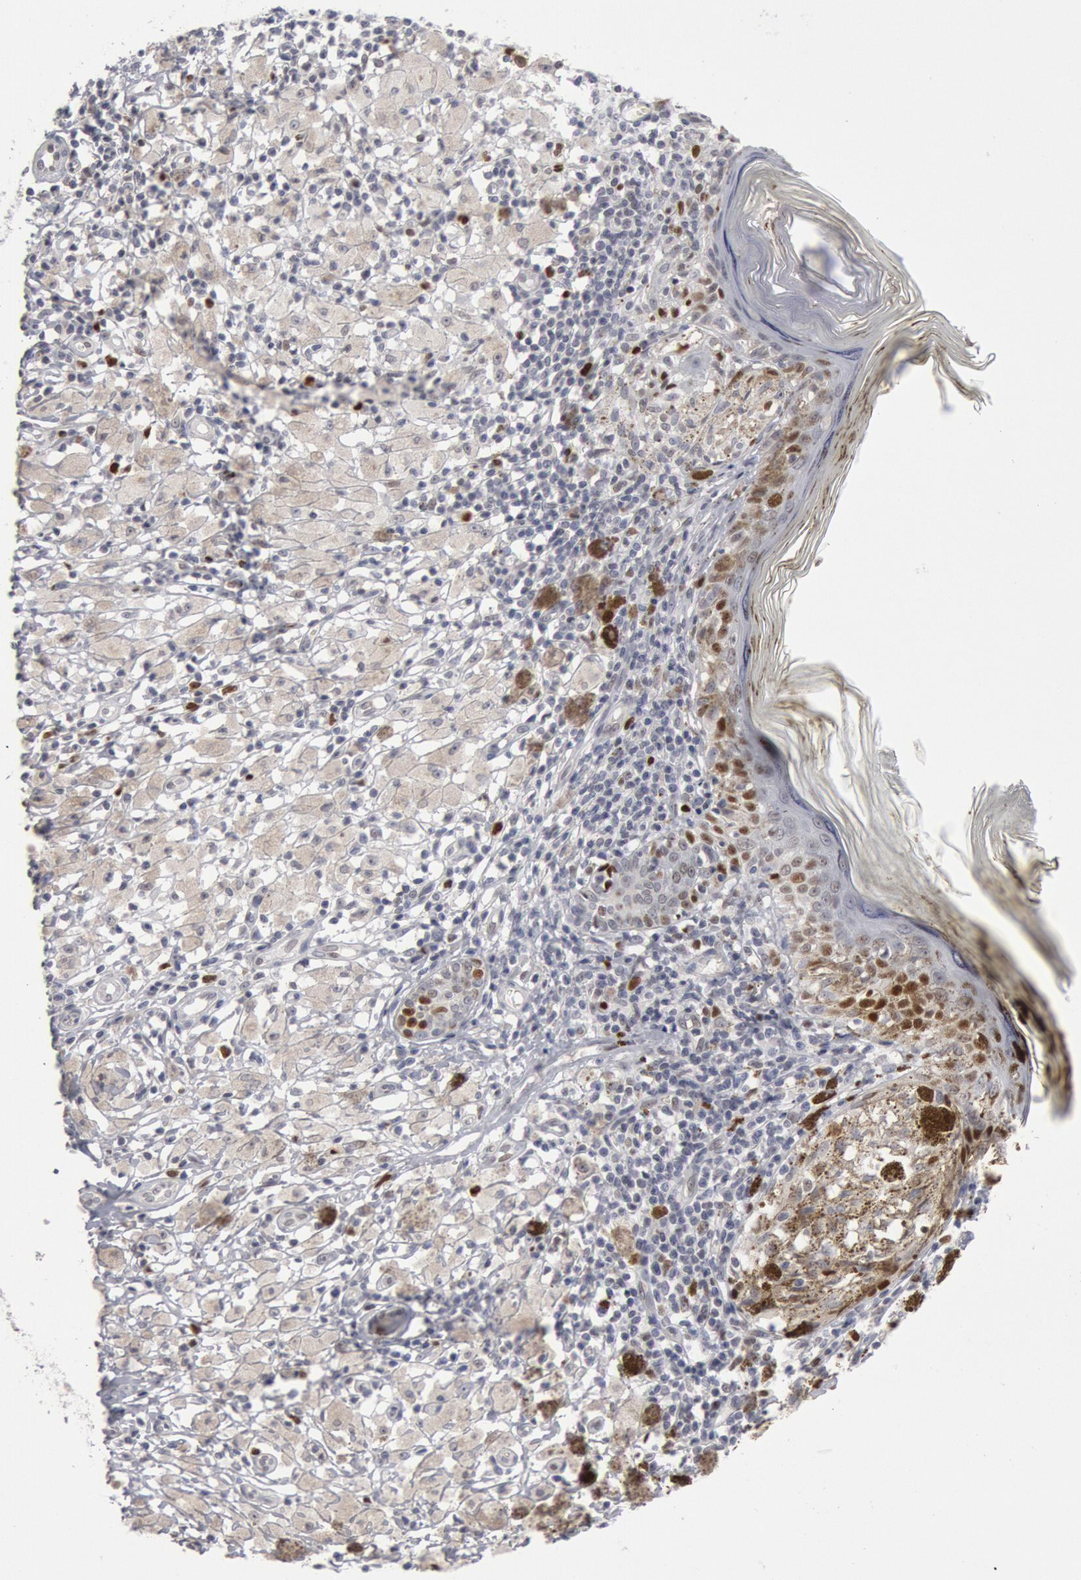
{"staining": {"intensity": "weak", "quantity": ">75%", "location": "nuclear"}, "tissue": "melanoma", "cell_type": "Tumor cells", "image_type": "cancer", "snomed": [{"axis": "morphology", "description": "Malignant melanoma, NOS"}, {"axis": "topography", "description": "Skin"}], "caption": "The photomicrograph shows a brown stain indicating the presence of a protein in the nuclear of tumor cells in malignant melanoma.", "gene": "WDHD1", "patient": {"sex": "male", "age": 88}}